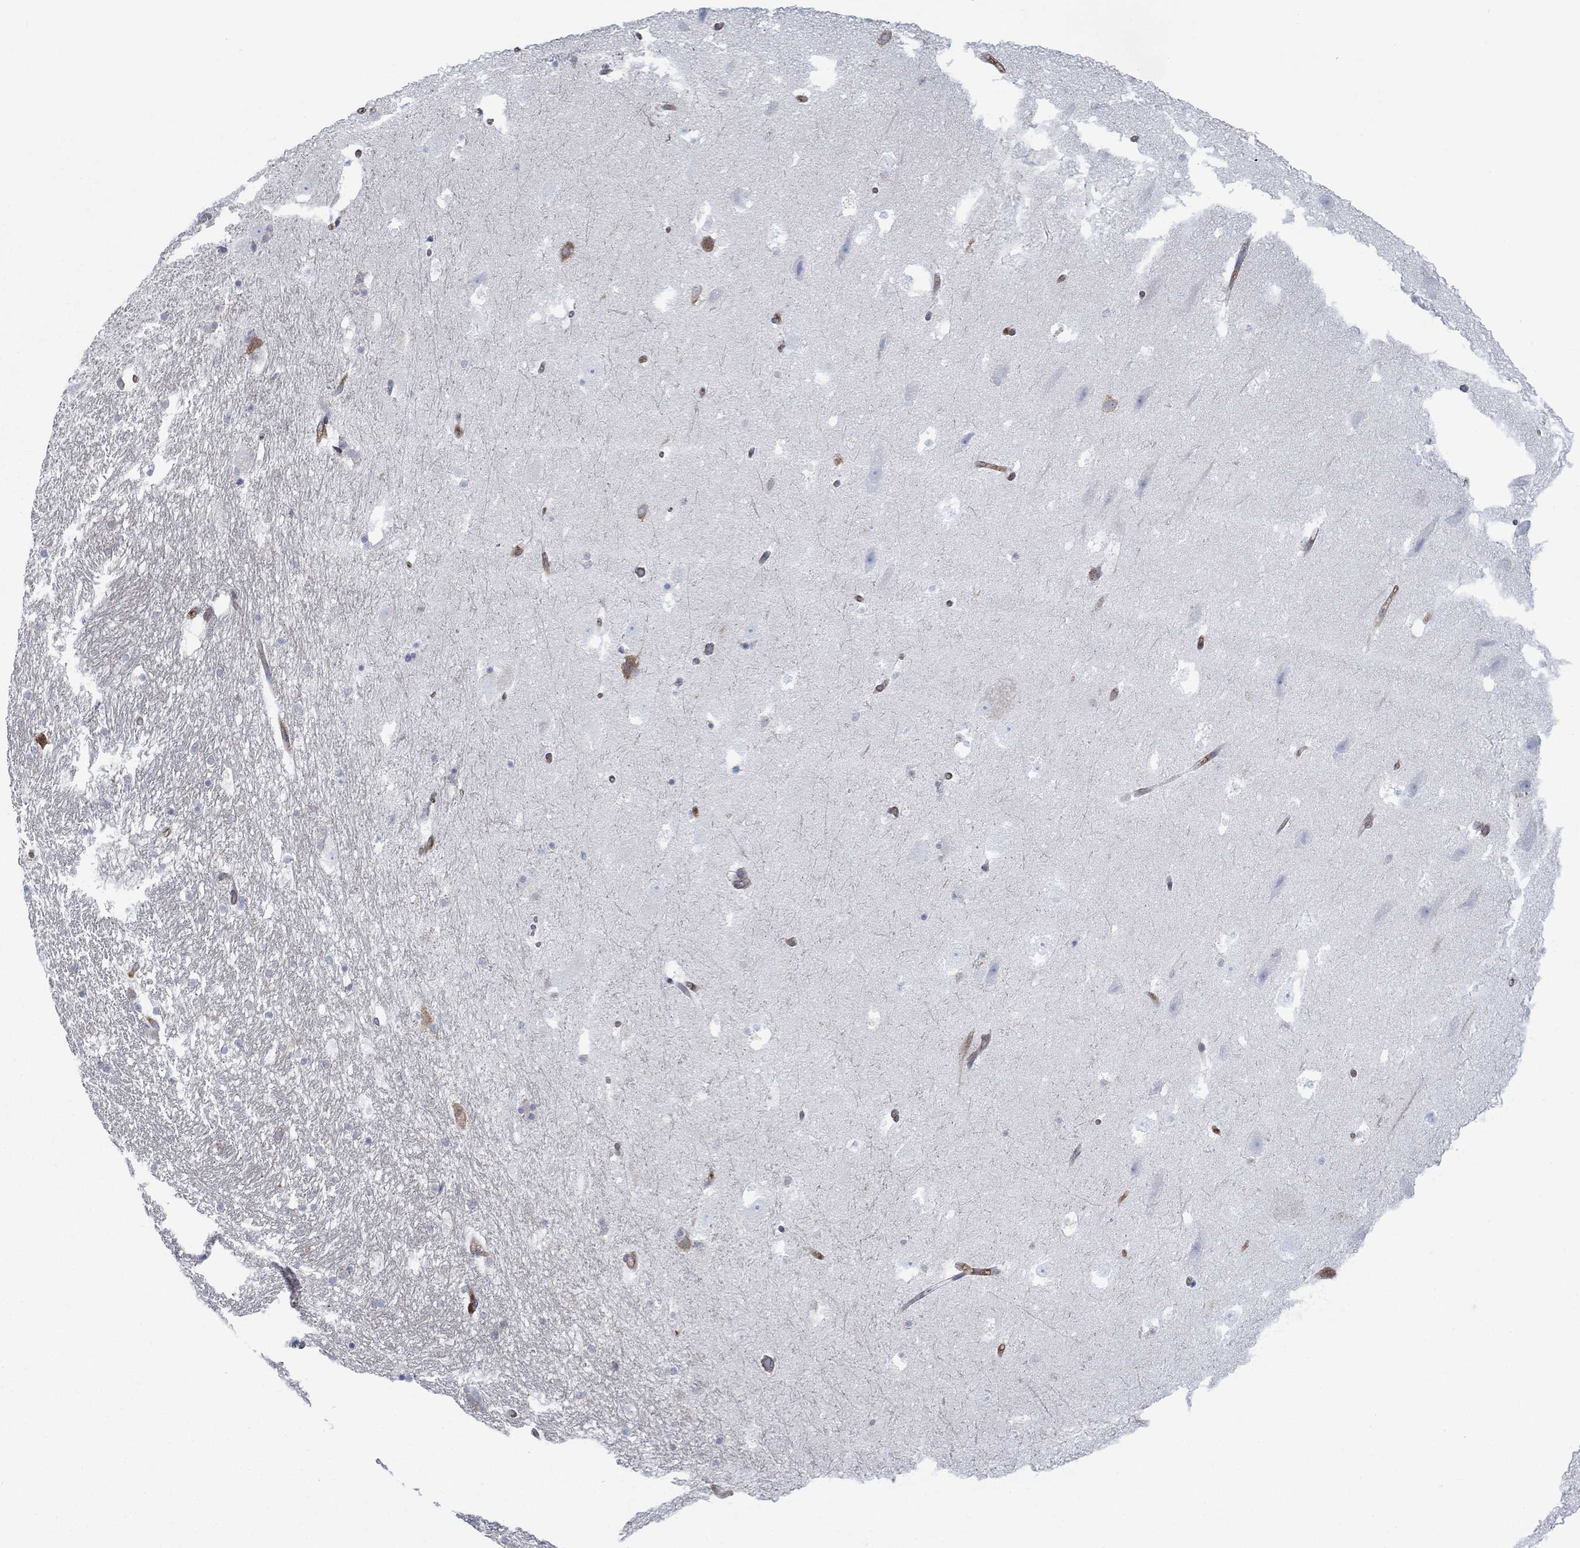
{"staining": {"intensity": "strong", "quantity": "<25%", "location": "cytoplasmic/membranous"}, "tissue": "hippocampus", "cell_type": "Glial cells", "image_type": "normal", "snomed": [{"axis": "morphology", "description": "Normal tissue, NOS"}, {"axis": "topography", "description": "Hippocampus"}], "caption": "Protein expression analysis of benign human hippocampus reveals strong cytoplasmic/membranous positivity in about <25% of glial cells. (IHC, brightfield microscopy, high magnification).", "gene": "SPAG9", "patient": {"sex": "male", "age": 51}}